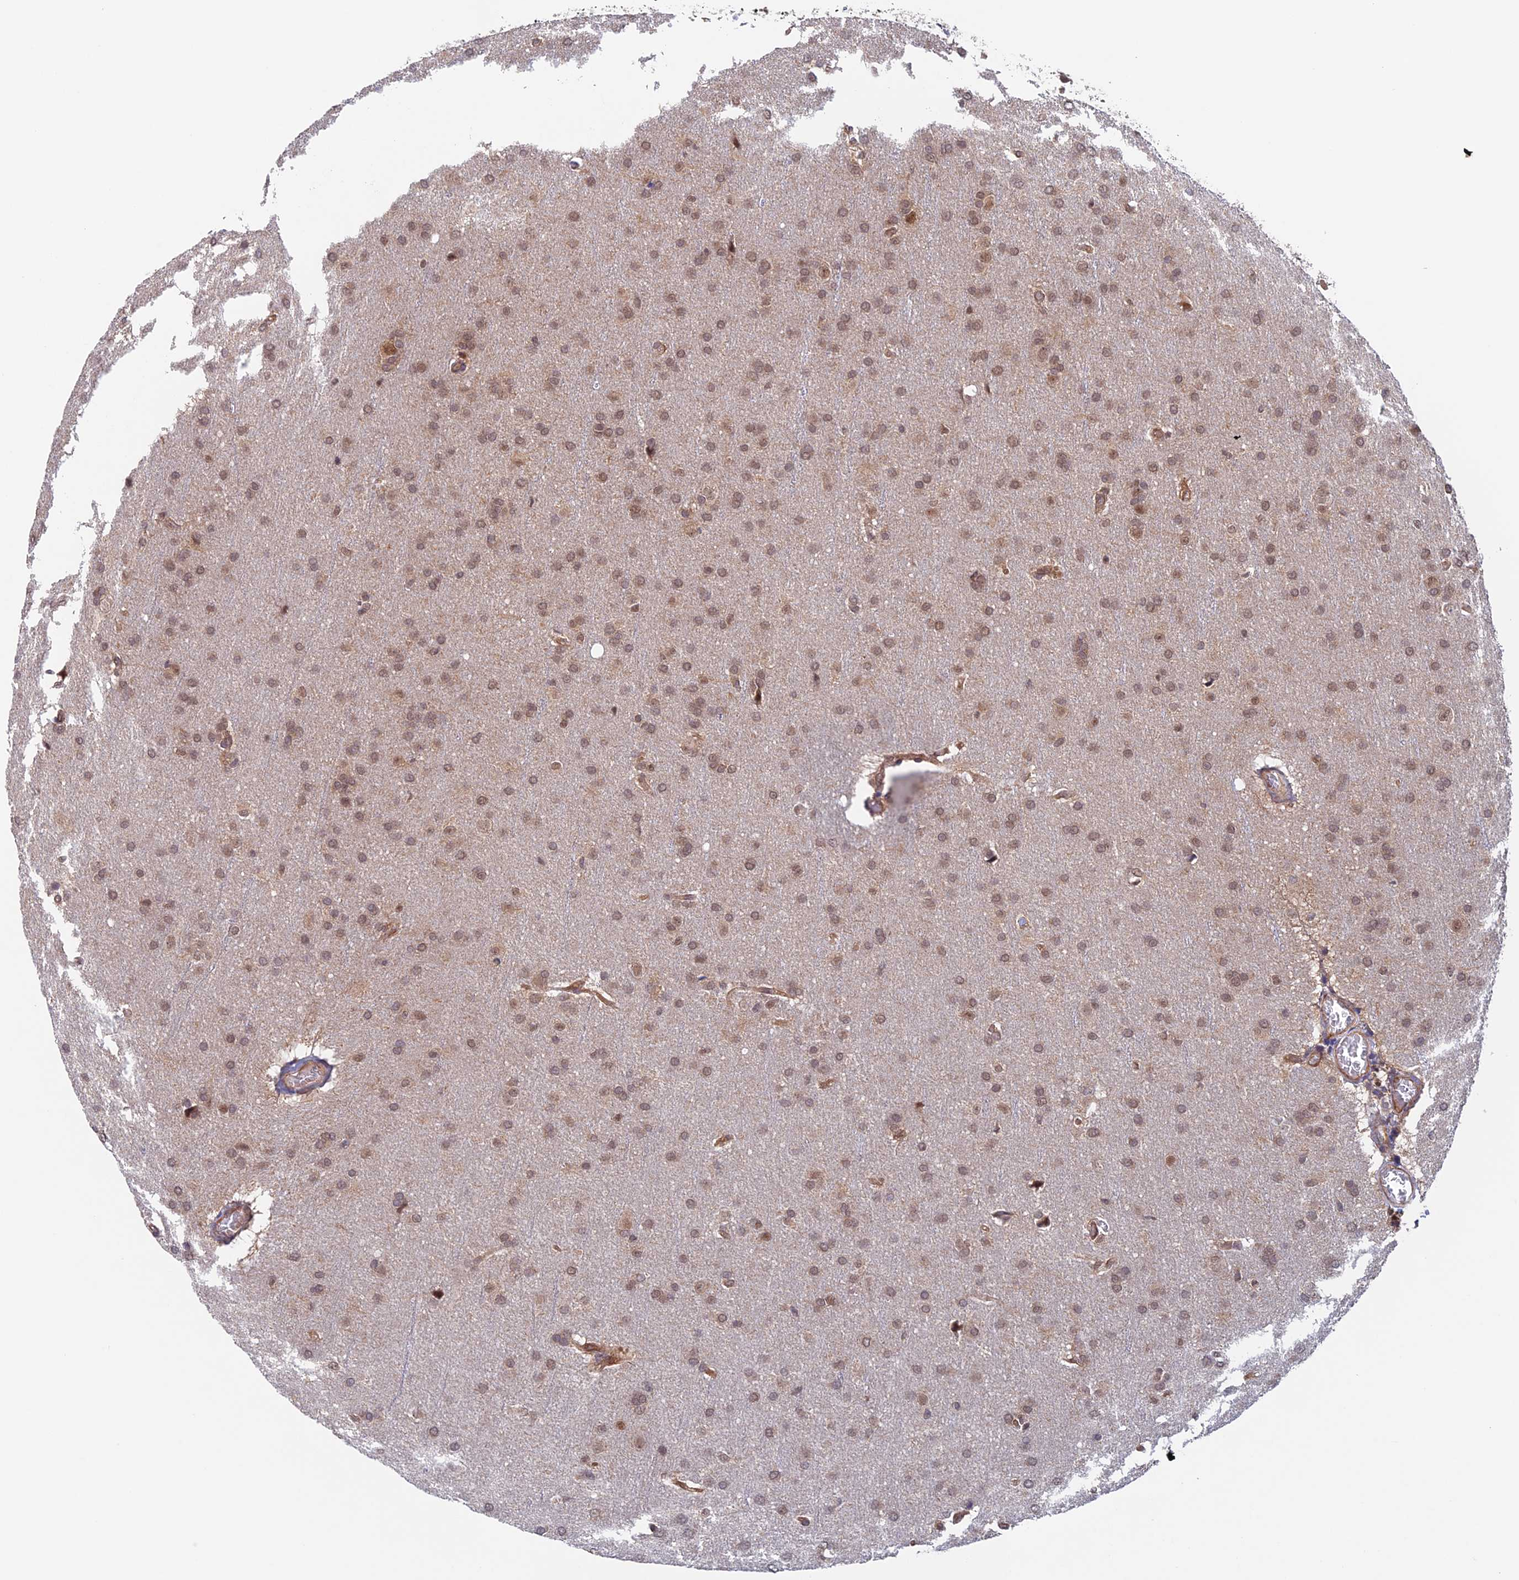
{"staining": {"intensity": "moderate", "quantity": ">75%", "location": "nuclear"}, "tissue": "glioma", "cell_type": "Tumor cells", "image_type": "cancer", "snomed": [{"axis": "morphology", "description": "Glioma, malignant, Low grade"}, {"axis": "topography", "description": "Brain"}], "caption": "Malignant low-grade glioma stained for a protein (brown) reveals moderate nuclear positive staining in approximately >75% of tumor cells.", "gene": "NUDT16L1", "patient": {"sex": "female", "age": 32}}